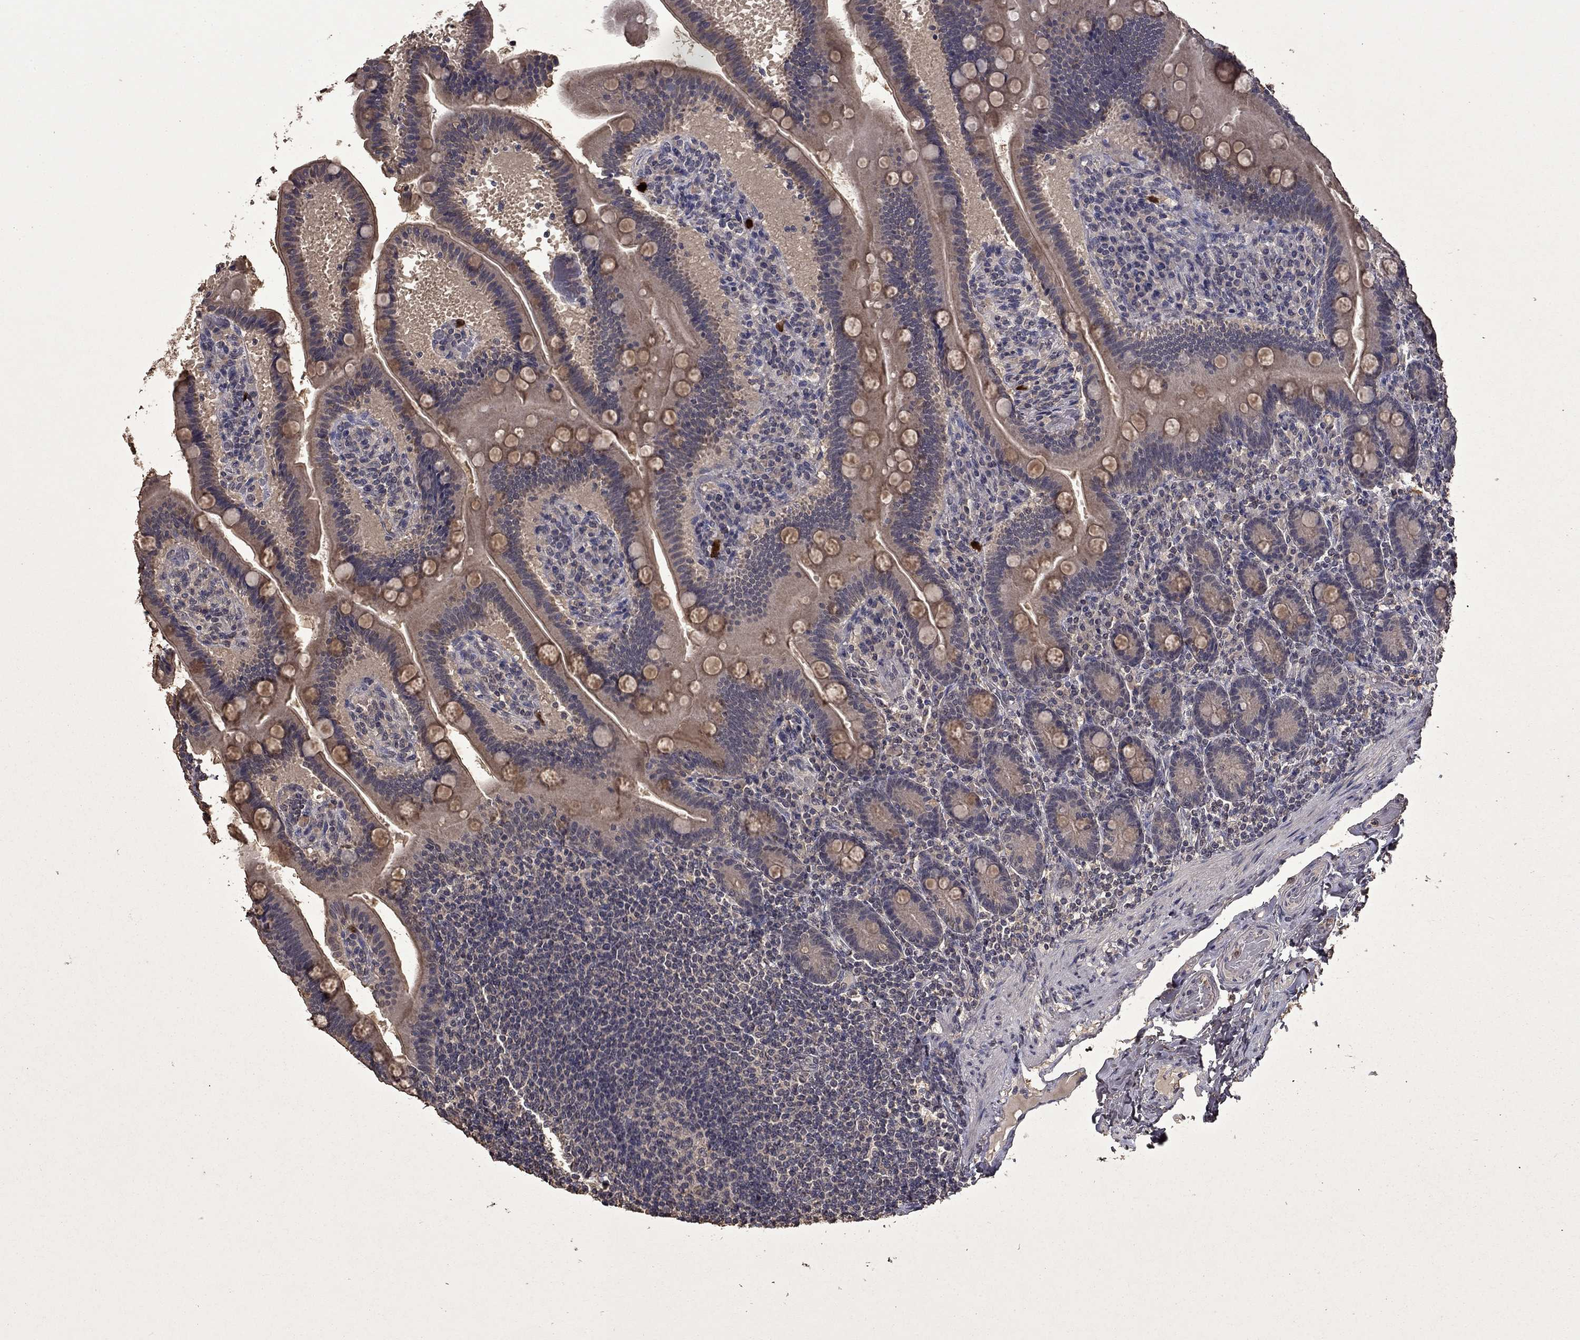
{"staining": {"intensity": "negative", "quantity": "none", "location": "none"}, "tissue": "small intestine", "cell_type": "Glandular cells", "image_type": "normal", "snomed": [{"axis": "morphology", "description": "Normal tissue, NOS"}, {"axis": "topography", "description": "Small intestine"}], "caption": "High magnification brightfield microscopy of benign small intestine stained with DAB (3,3'-diaminobenzidine) (brown) and counterstained with hematoxylin (blue): glandular cells show no significant expression. (DAB immunohistochemistry visualized using brightfield microscopy, high magnification).", "gene": "IRF5", "patient": {"sex": "male", "age": 66}}